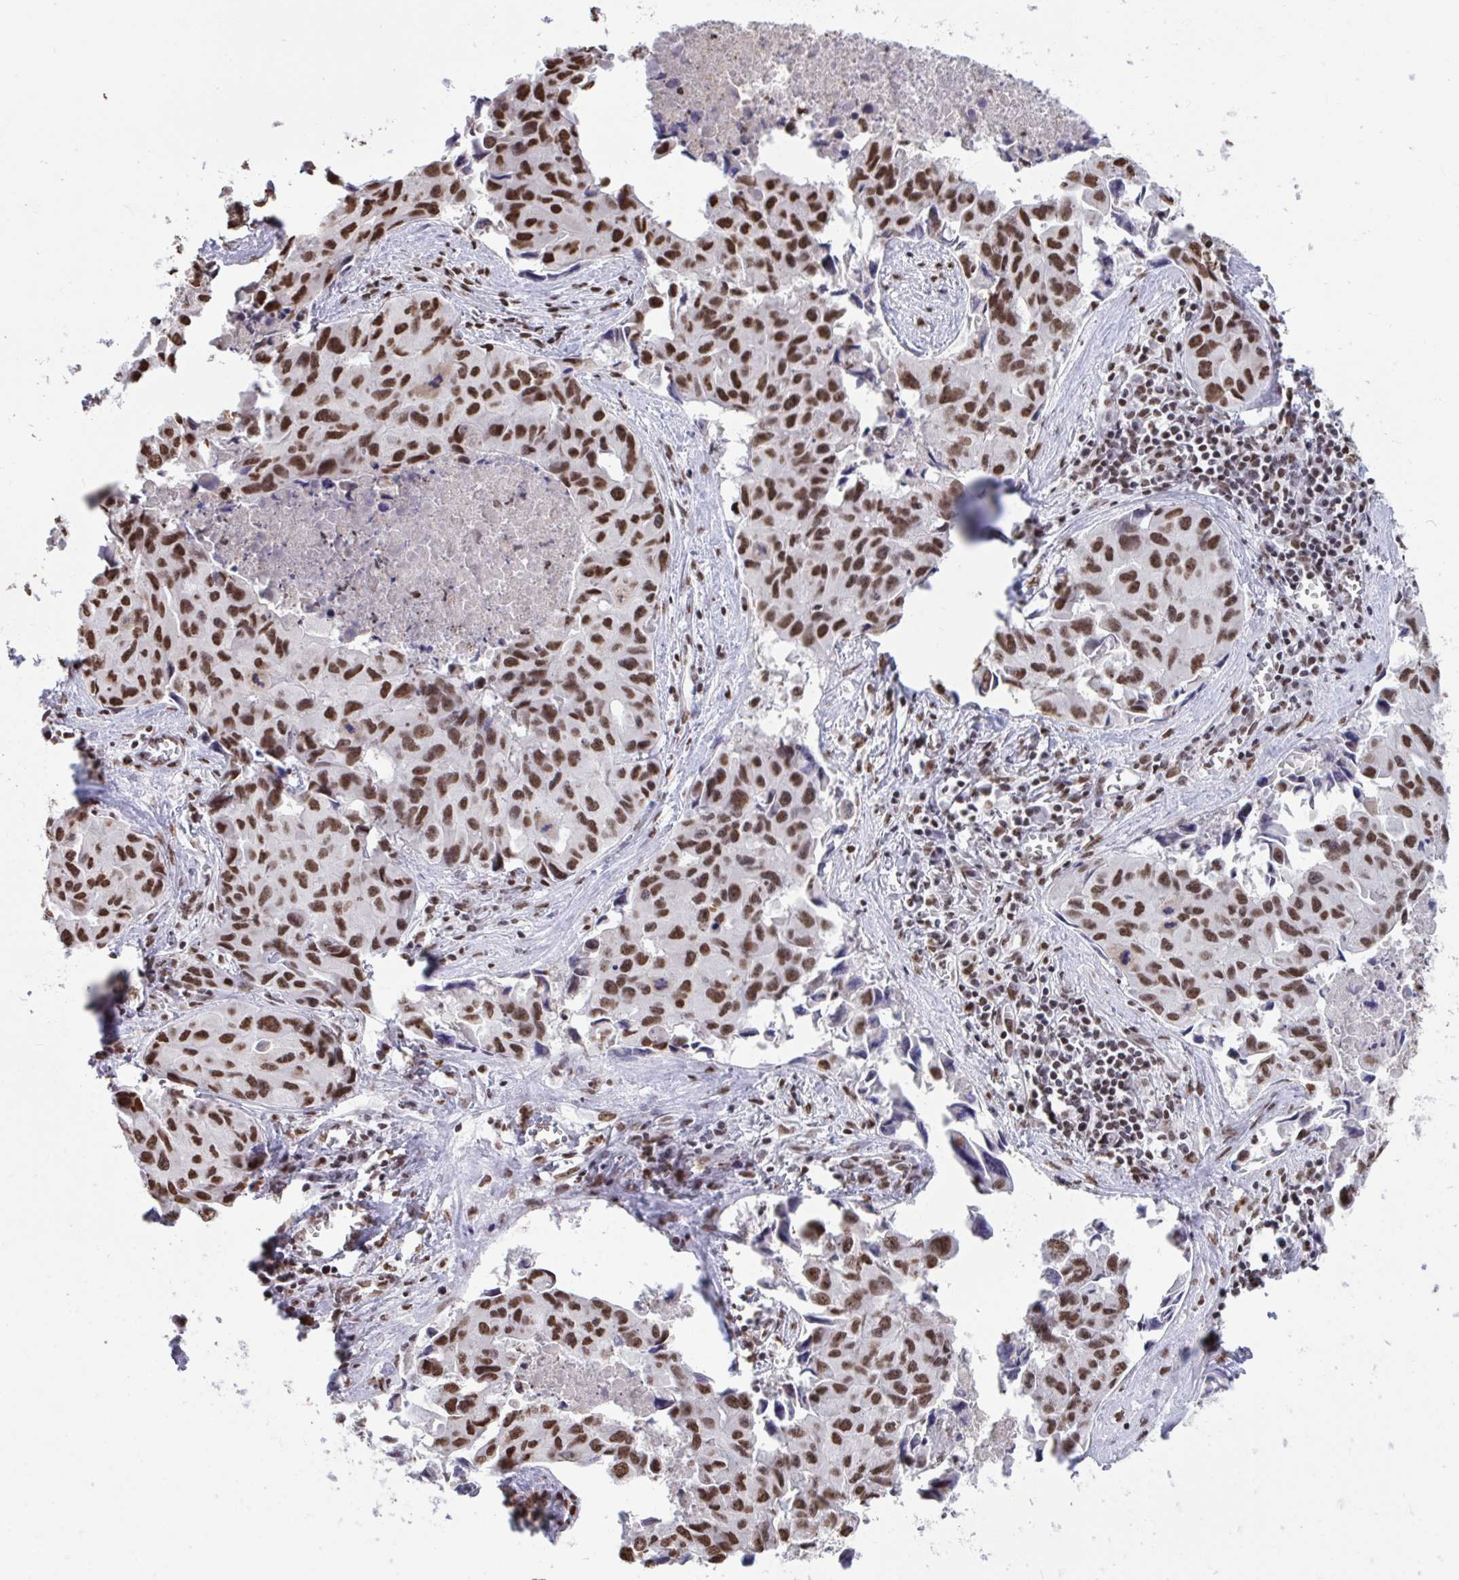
{"staining": {"intensity": "strong", "quantity": ">75%", "location": "nuclear"}, "tissue": "lung cancer", "cell_type": "Tumor cells", "image_type": "cancer", "snomed": [{"axis": "morphology", "description": "Adenocarcinoma, NOS"}, {"axis": "topography", "description": "Lymph node"}, {"axis": "topography", "description": "Lung"}], "caption": "Protein expression by immunohistochemistry exhibits strong nuclear staining in approximately >75% of tumor cells in lung adenocarcinoma.", "gene": "HNRNPDL", "patient": {"sex": "male", "age": 64}}